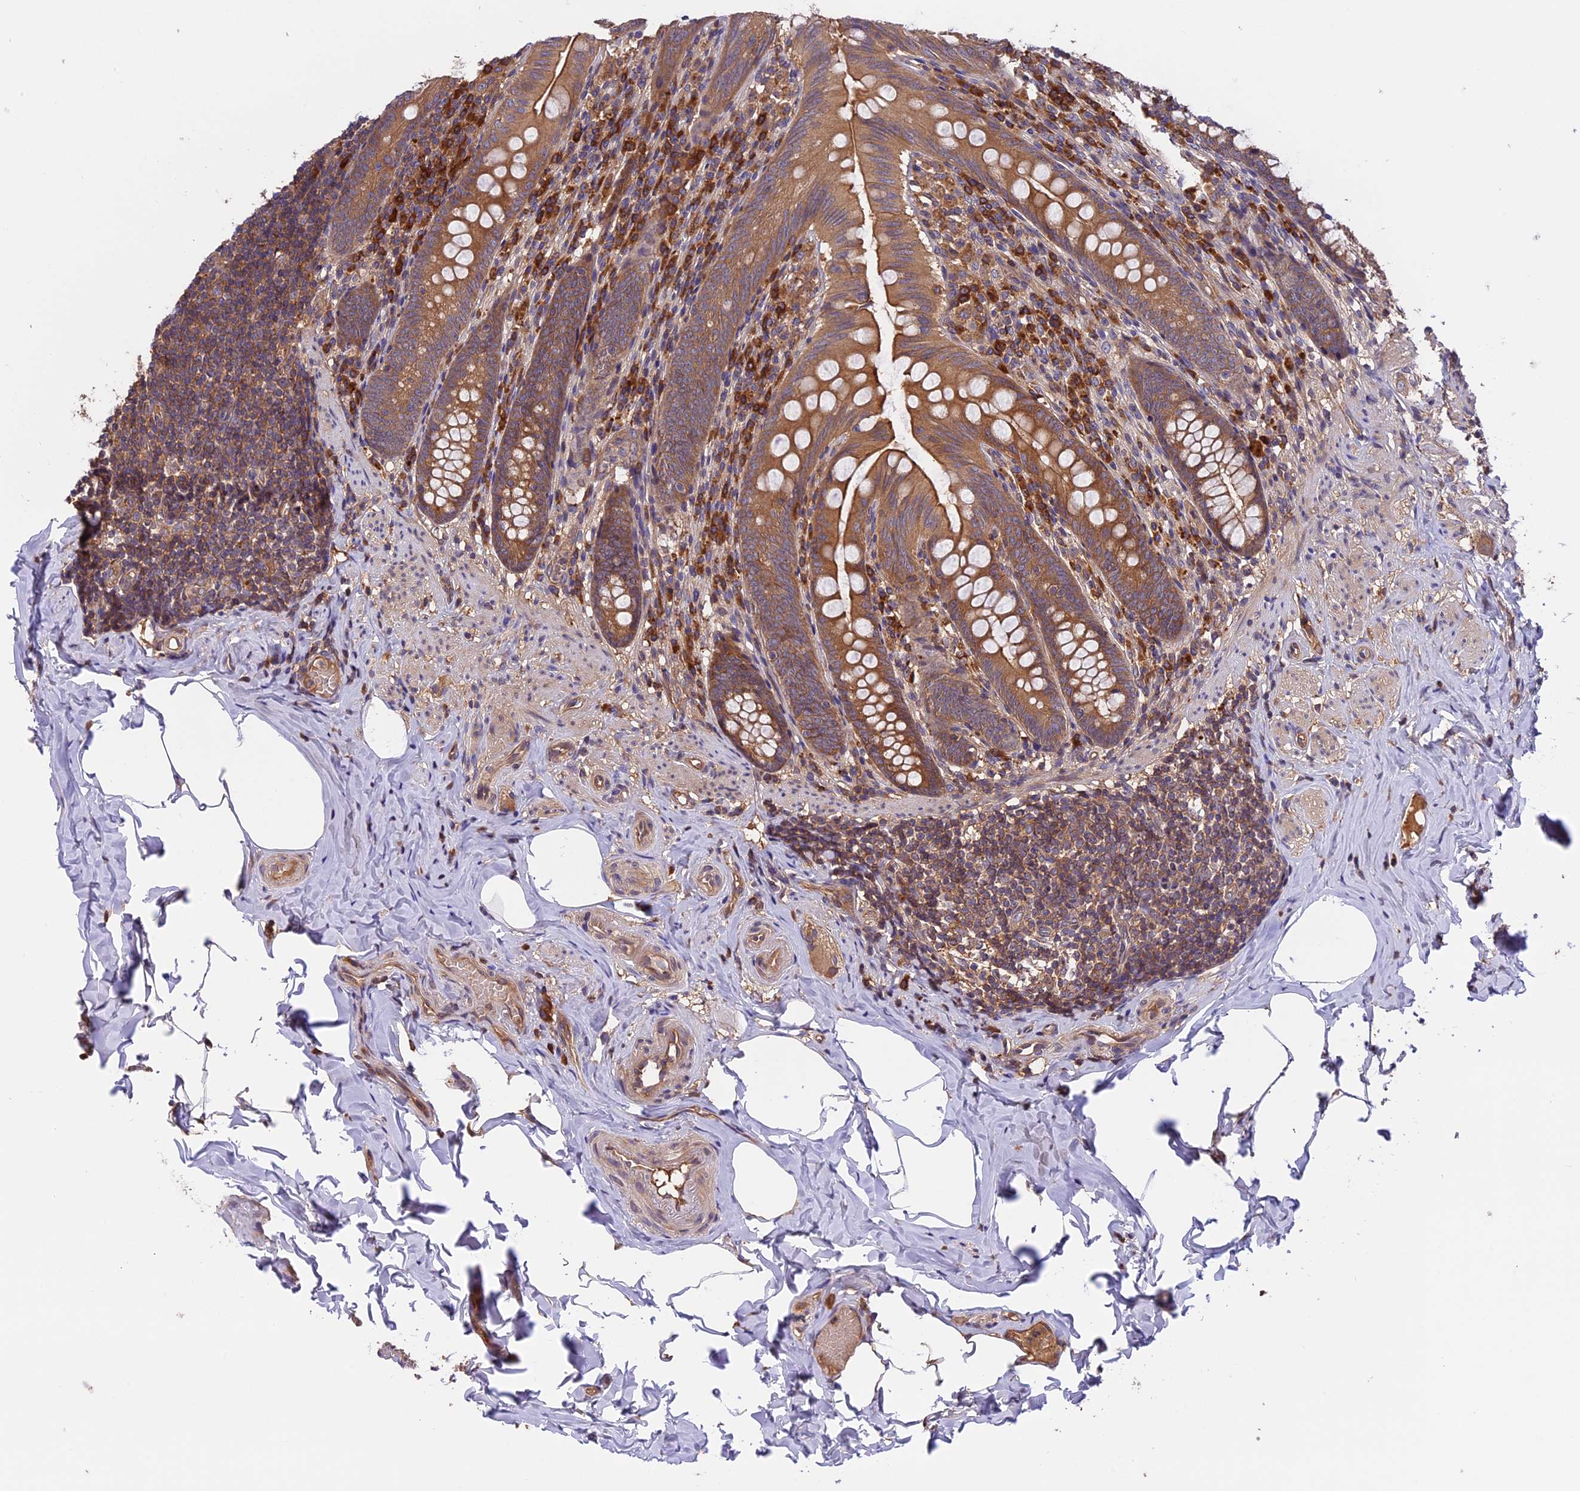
{"staining": {"intensity": "moderate", "quantity": ">75%", "location": "cytoplasmic/membranous"}, "tissue": "appendix", "cell_type": "Glandular cells", "image_type": "normal", "snomed": [{"axis": "morphology", "description": "Normal tissue, NOS"}, {"axis": "topography", "description": "Appendix"}], "caption": "High-power microscopy captured an IHC photomicrograph of benign appendix, revealing moderate cytoplasmic/membranous positivity in about >75% of glandular cells. (DAB (3,3'-diaminobenzidine) = brown stain, brightfield microscopy at high magnification).", "gene": "SETD6", "patient": {"sex": "male", "age": 55}}